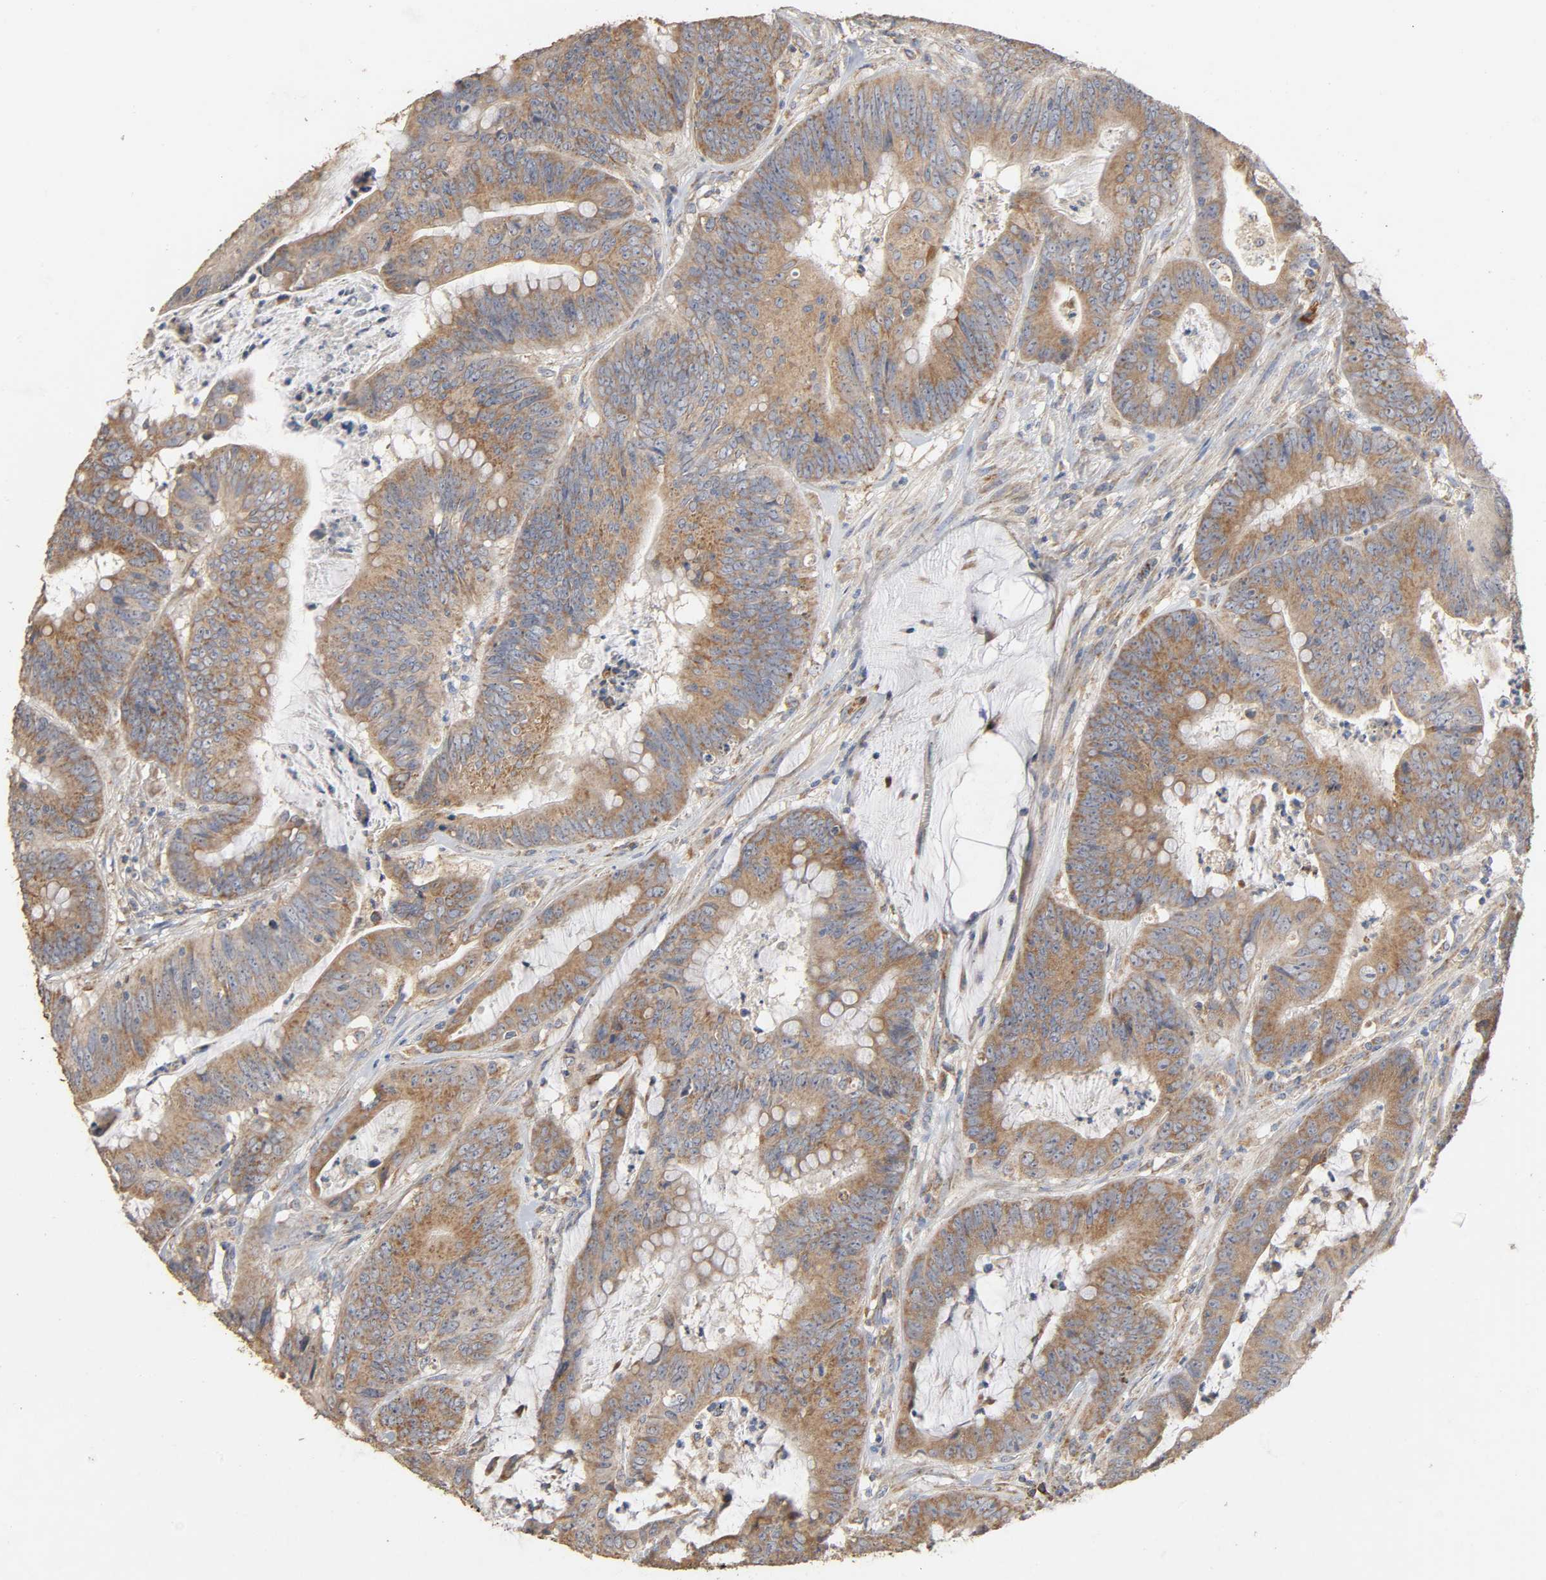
{"staining": {"intensity": "strong", "quantity": ">75%", "location": "cytoplasmic/membranous"}, "tissue": "colorectal cancer", "cell_type": "Tumor cells", "image_type": "cancer", "snomed": [{"axis": "morphology", "description": "Adenocarcinoma, NOS"}, {"axis": "topography", "description": "Colon"}], "caption": "Immunohistochemistry (IHC) photomicrograph of human colorectal cancer stained for a protein (brown), which reveals high levels of strong cytoplasmic/membranous staining in about >75% of tumor cells.", "gene": "NDUFS3", "patient": {"sex": "male", "age": 45}}